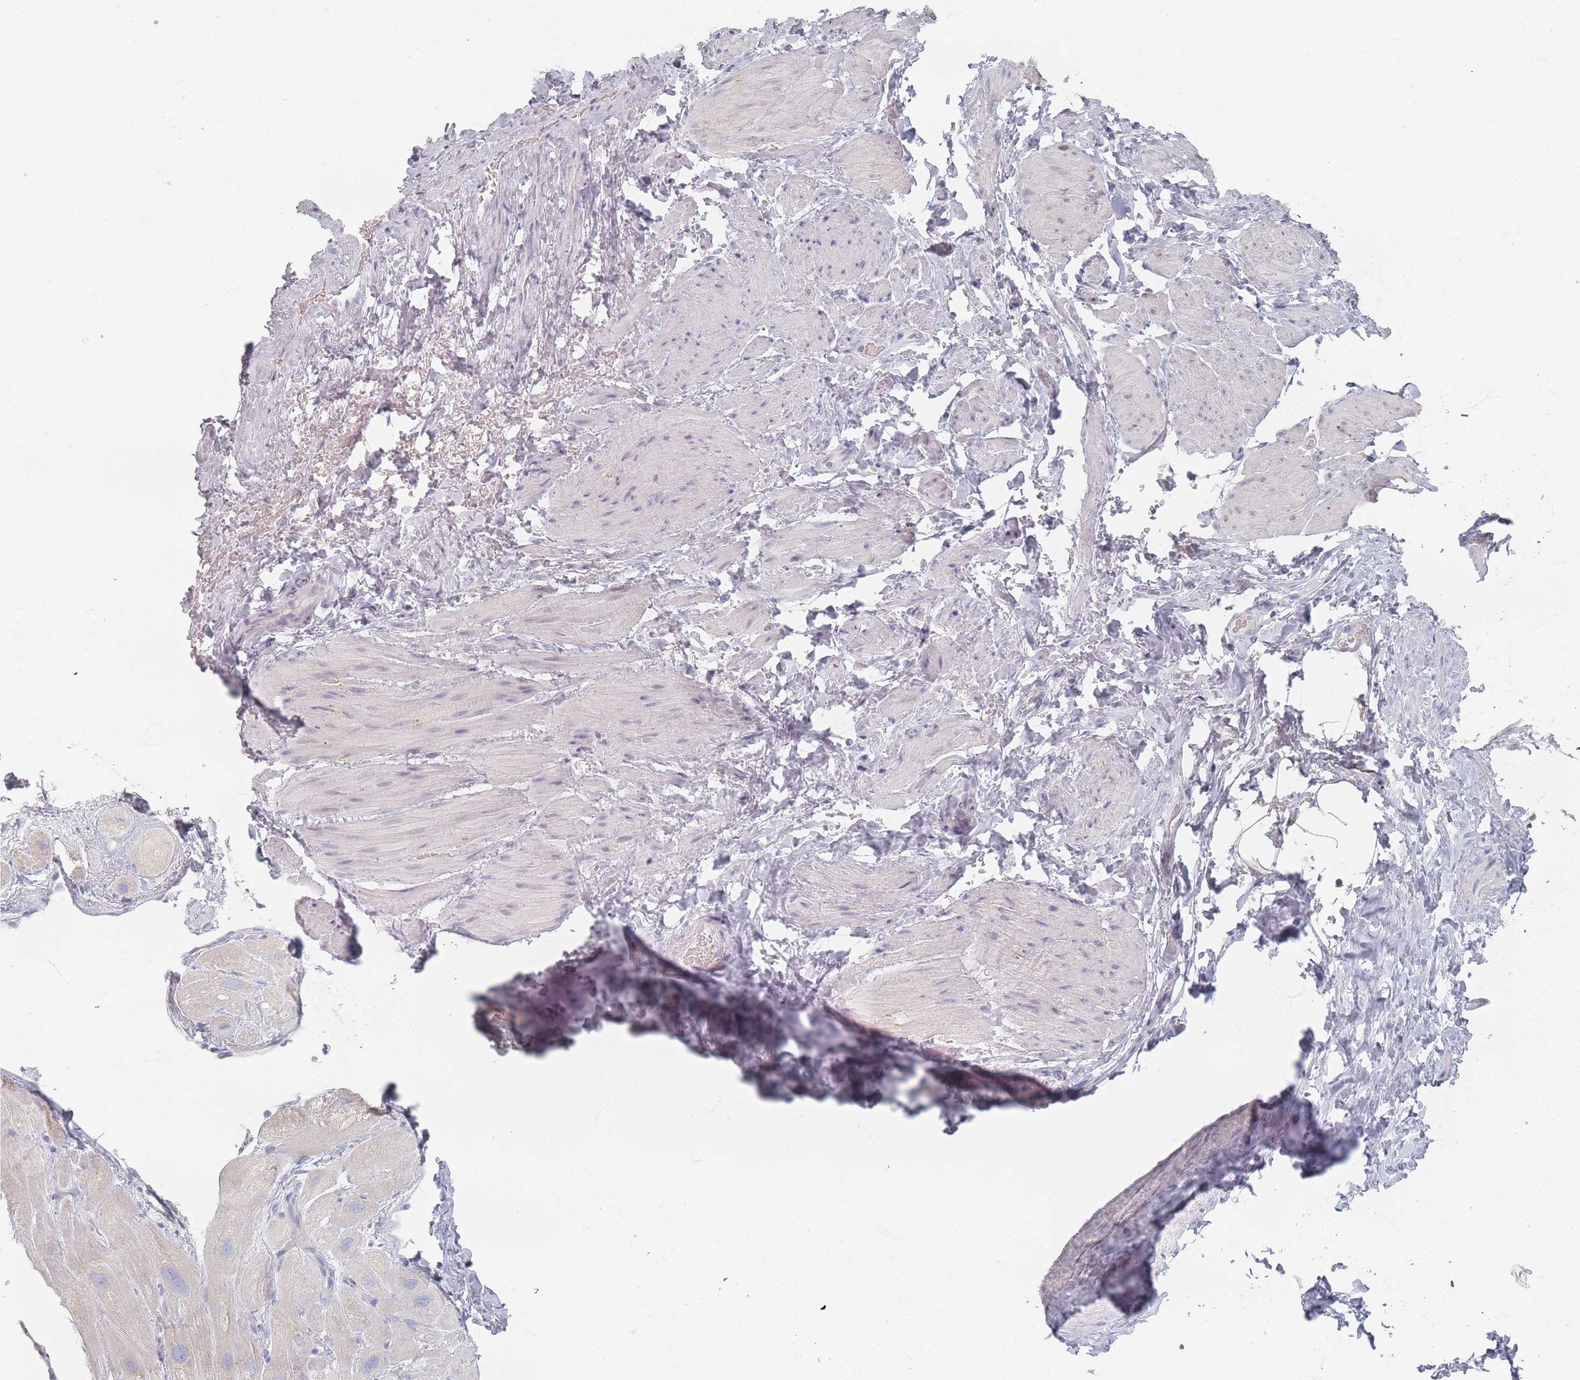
{"staining": {"intensity": "negative", "quantity": "none", "location": "none"}, "tissue": "heart muscle", "cell_type": "Cardiomyocytes", "image_type": "normal", "snomed": [{"axis": "morphology", "description": "Normal tissue, NOS"}, {"axis": "topography", "description": "Heart"}], "caption": "This histopathology image is of unremarkable heart muscle stained with immunohistochemistry to label a protein in brown with the nuclei are counter-stained blue. There is no staining in cardiomyocytes.", "gene": "ENSG00000251357", "patient": {"sex": "male", "age": 49}}